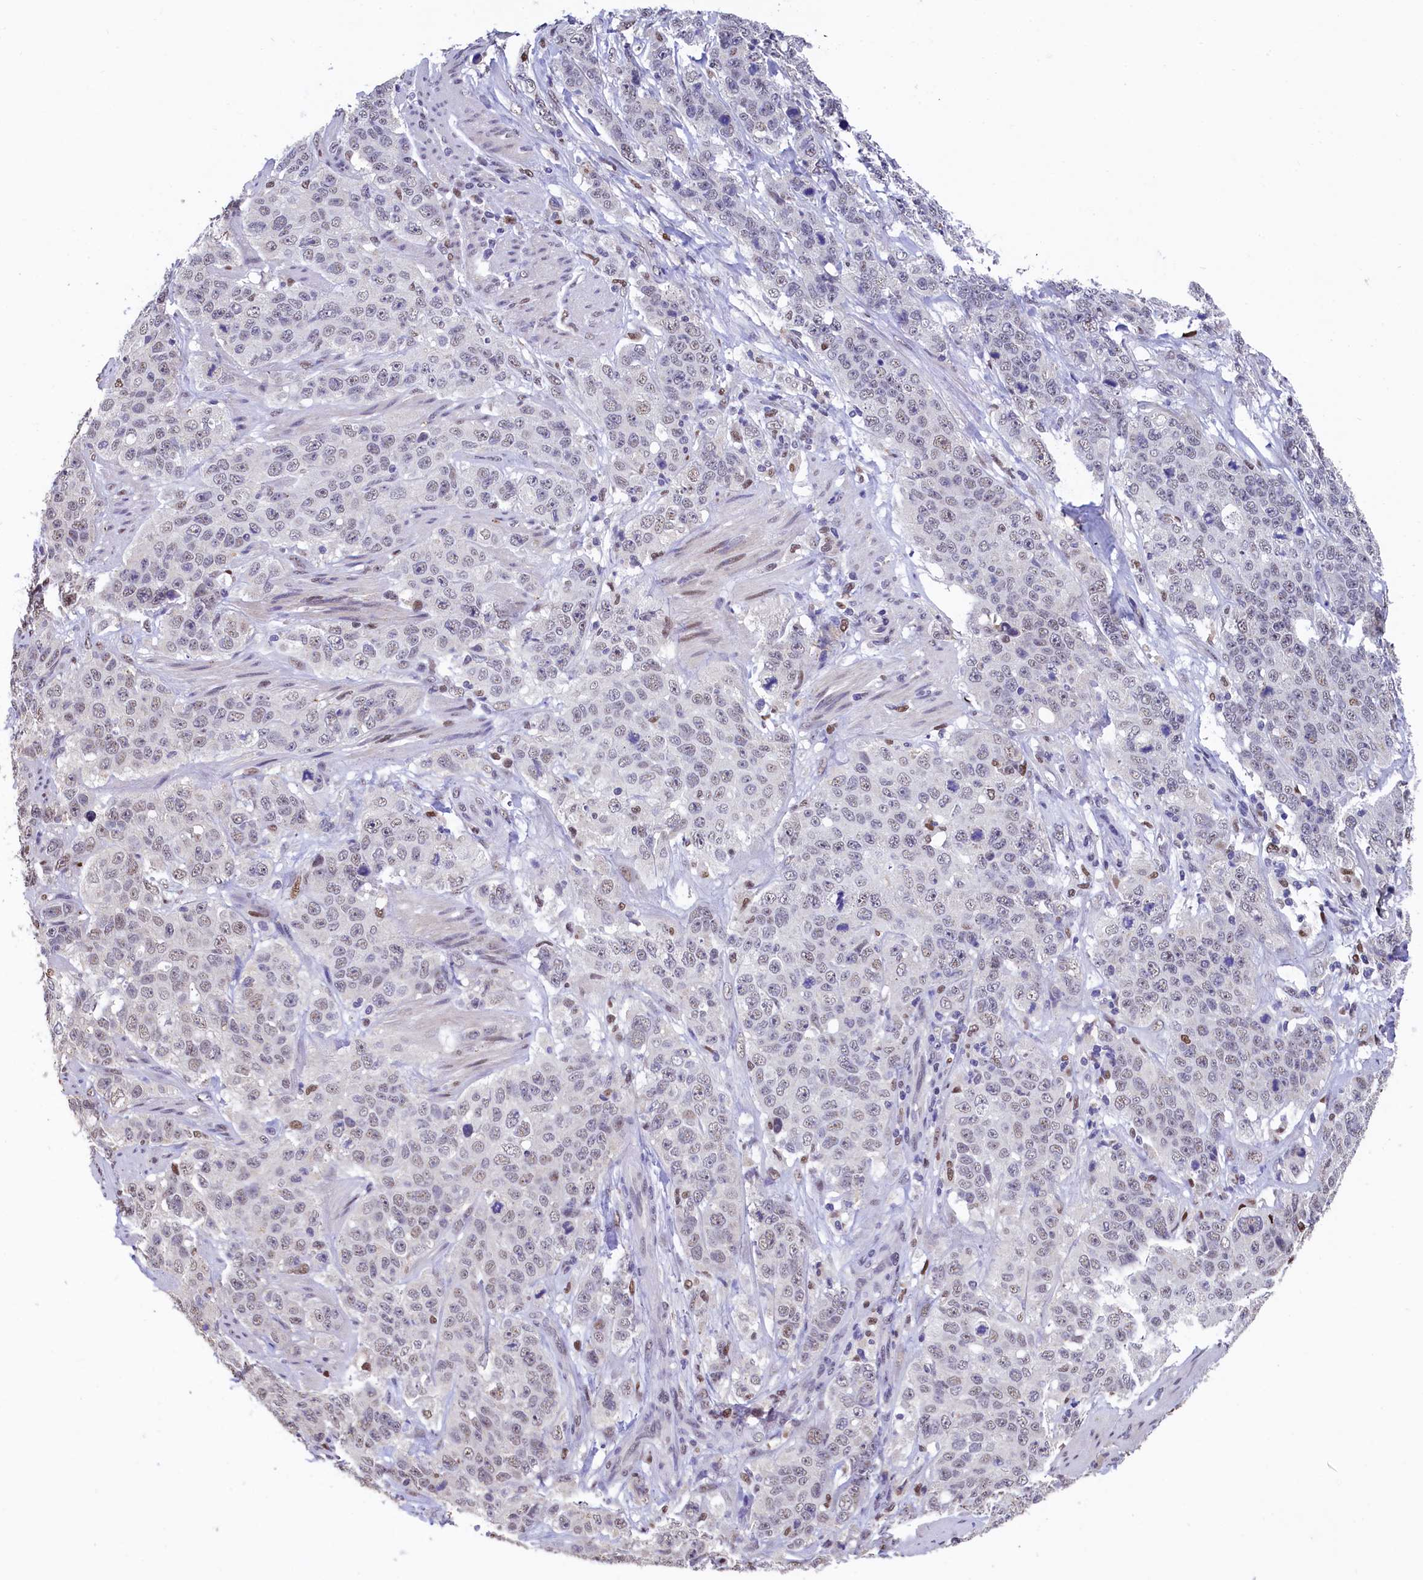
{"staining": {"intensity": "weak", "quantity": "<25%", "location": "nuclear"}, "tissue": "stomach cancer", "cell_type": "Tumor cells", "image_type": "cancer", "snomed": [{"axis": "morphology", "description": "Adenocarcinoma, NOS"}, {"axis": "topography", "description": "Stomach"}], "caption": "This is an IHC image of stomach cancer. There is no positivity in tumor cells.", "gene": "HECTD4", "patient": {"sex": "male", "age": 48}}